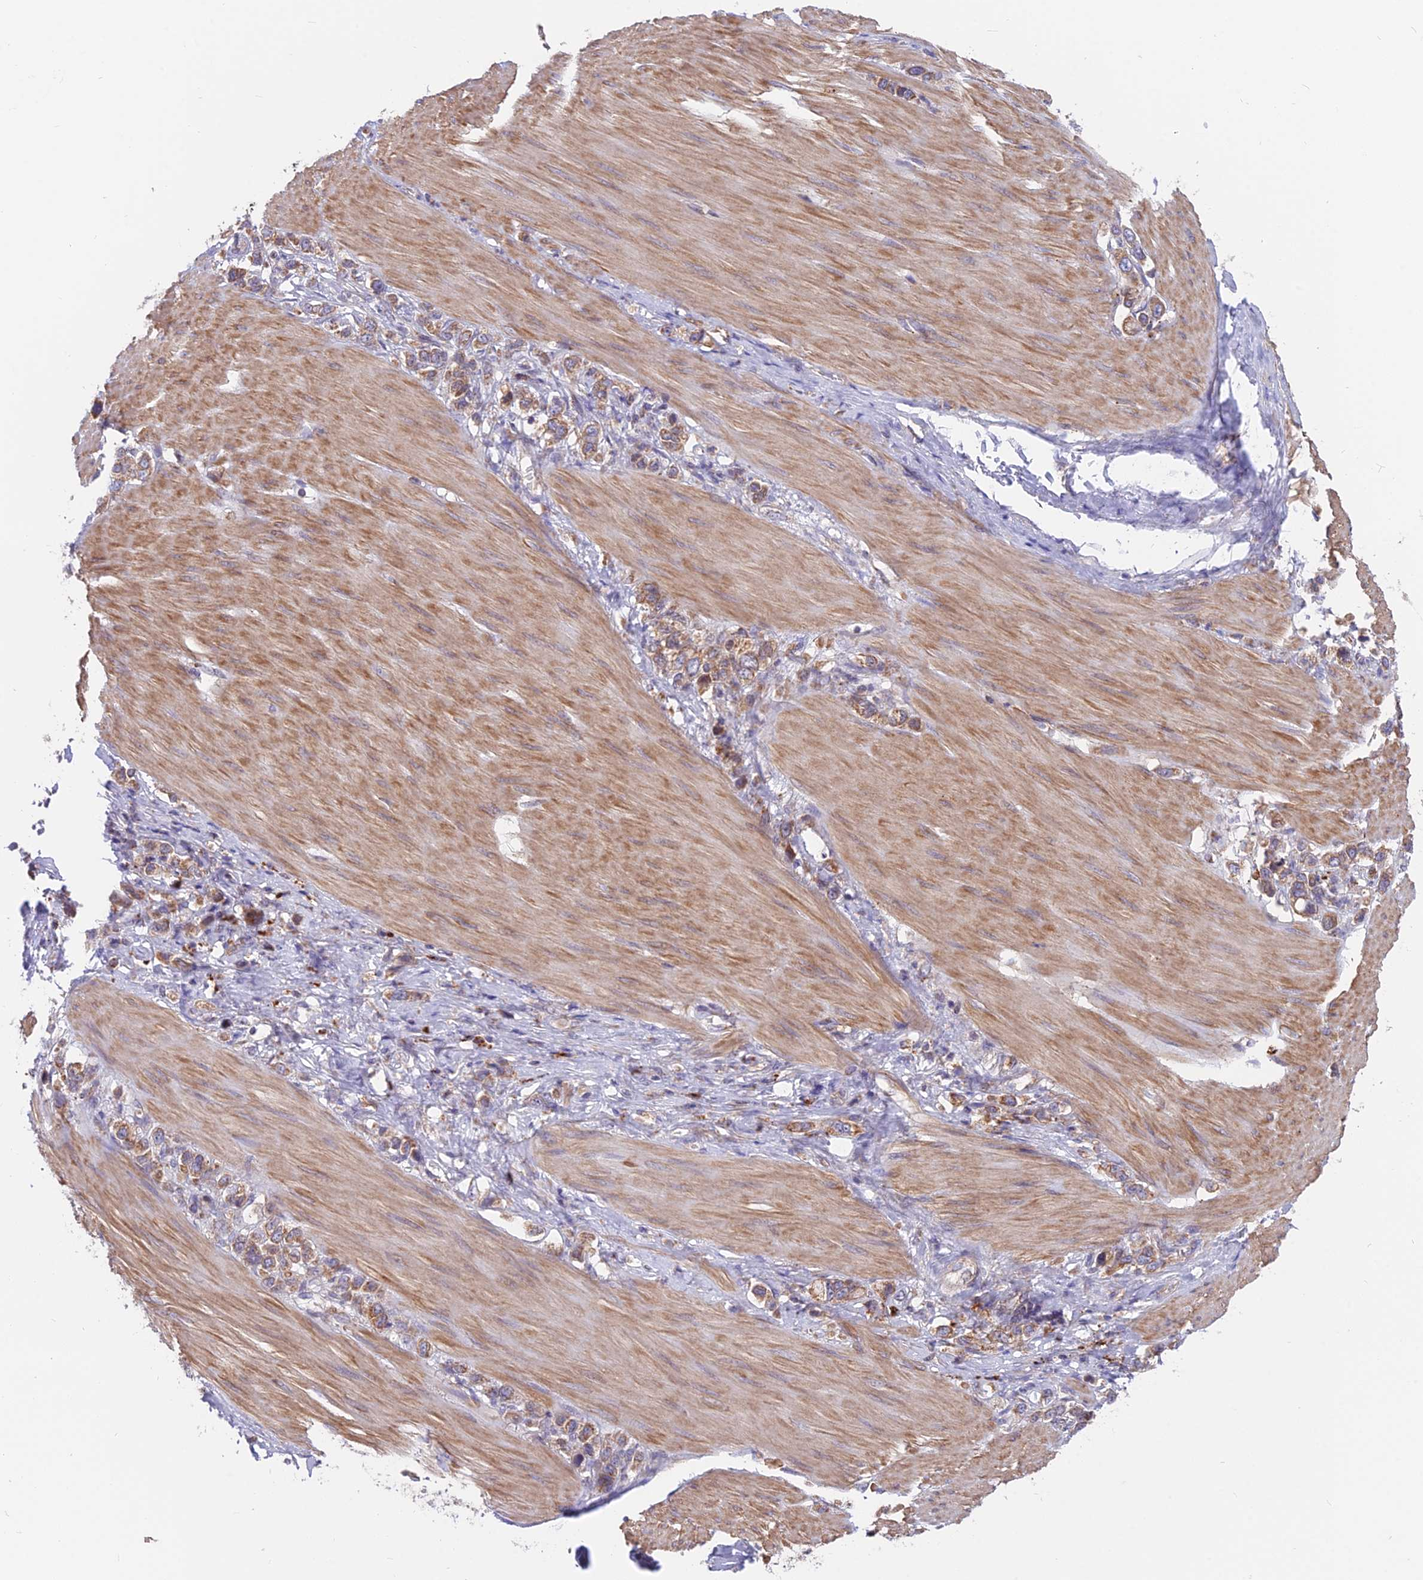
{"staining": {"intensity": "moderate", "quantity": ">75%", "location": "cytoplasmic/membranous"}, "tissue": "stomach cancer", "cell_type": "Tumor cells", "image_type": "cancer", "snomed": [{"axis": "morphology", "description": "Adenocarcinoma, NOS"}, {"axis": "topography", "description": "Stomach"}], "caption": "This micrograph displays IHC staining of stomach cancer, with medium moderate cytoplasmic/membranous staining in about >75% of tumor cells.", "gene": "TBC1D20", "patient": {"sex": "female", "age": 65}}